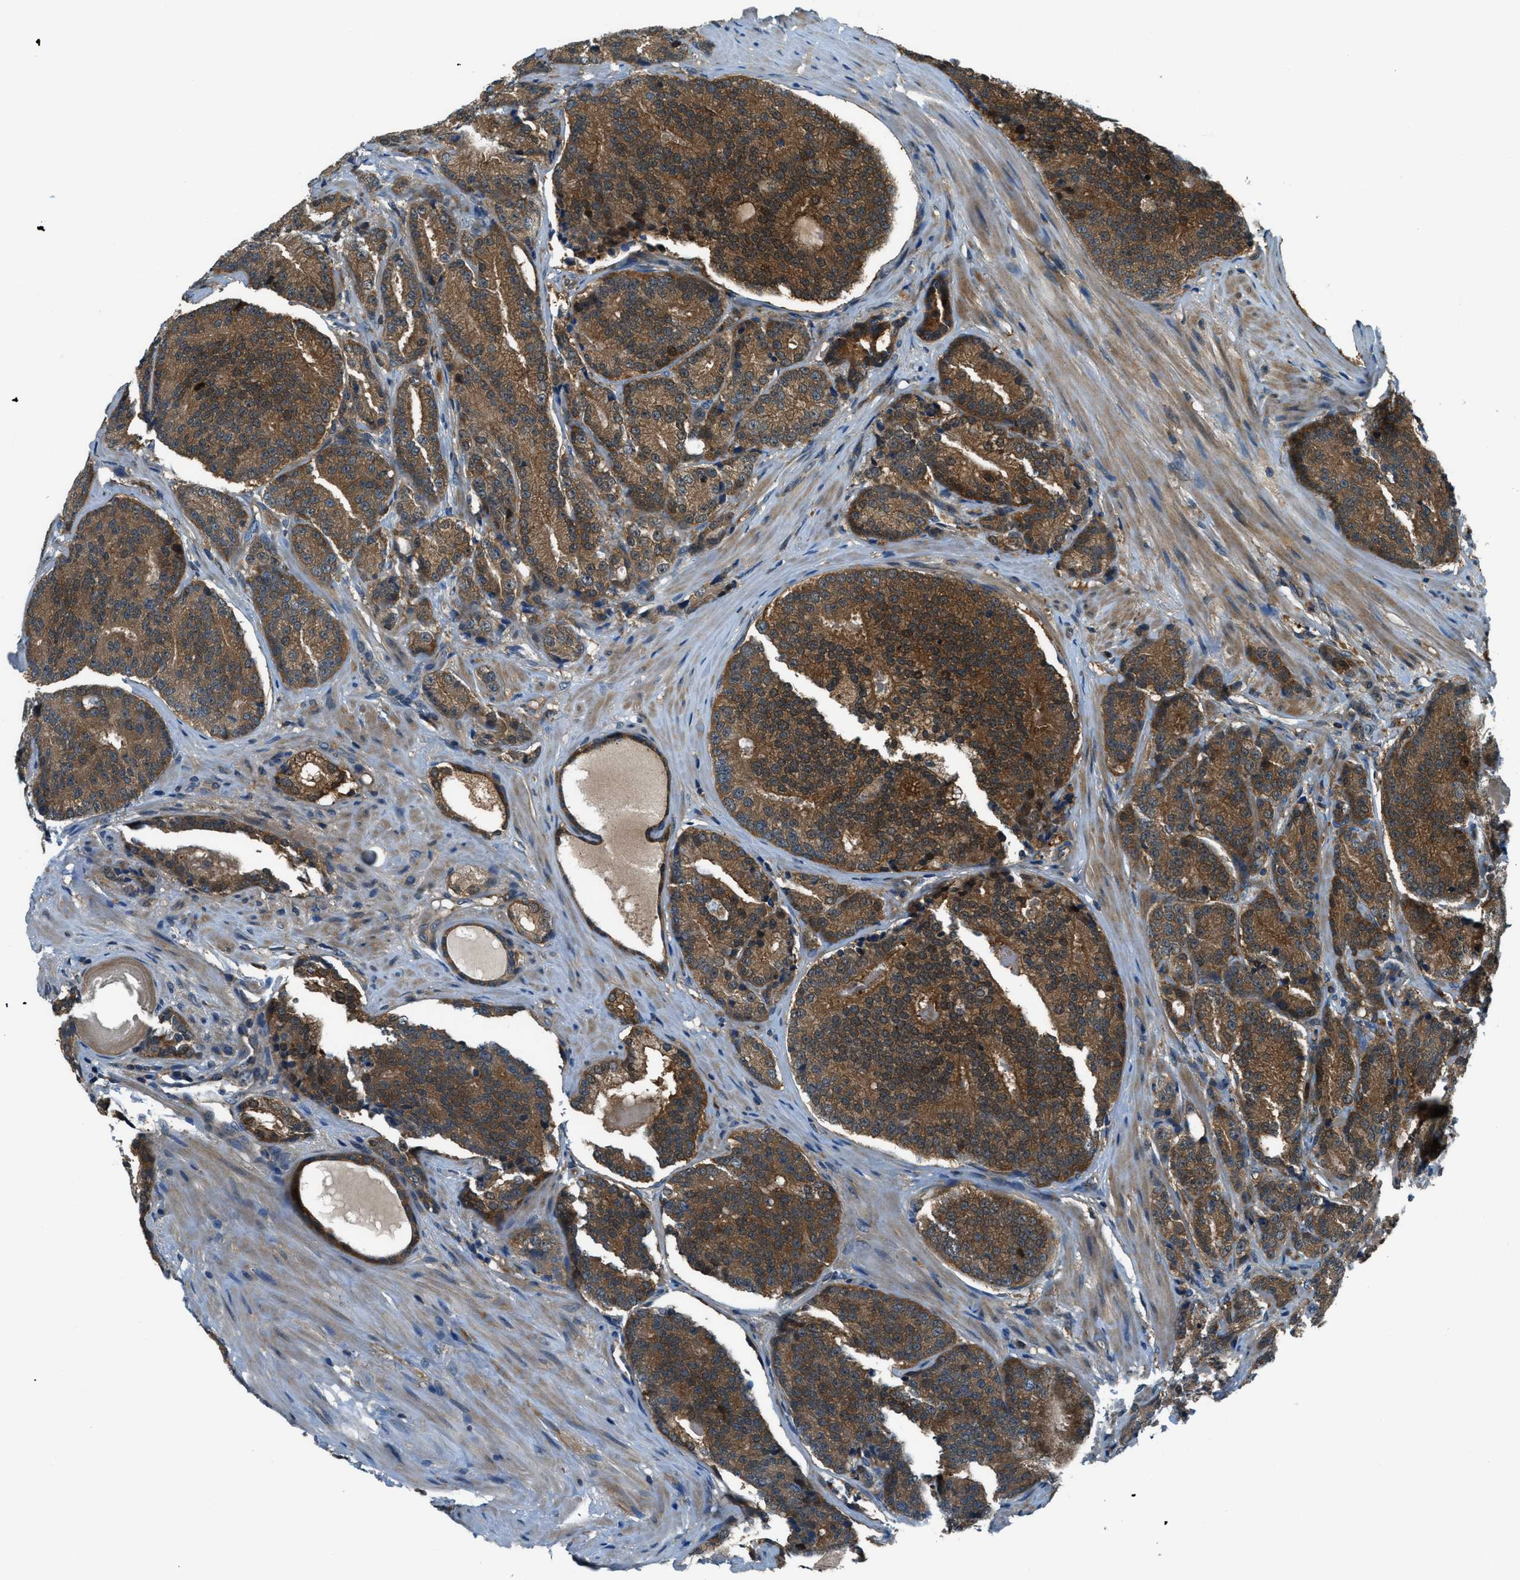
{"staining": {"intensity": "strong", "quantity": ">75%", "location": "cytoplasmic/membranous"}, "tissue": "prostate cancer", "cell_type": "Tumor cells", "image_type": "cancer", "snomed": [{"axis": "morphology", "description": "Adenocarcinoma, High grade"}, {"axis": "topography", "description": "Prostate"}], "caption": "This histopathology image demonstrates immunohistochemistry (IHC) staining of prostate cancer, with high strong cytoplasmic/membranous staining in about >75% of tumor cells.", "gene": "HEBP2", "patient": {"sex": "male", "age": 61}}